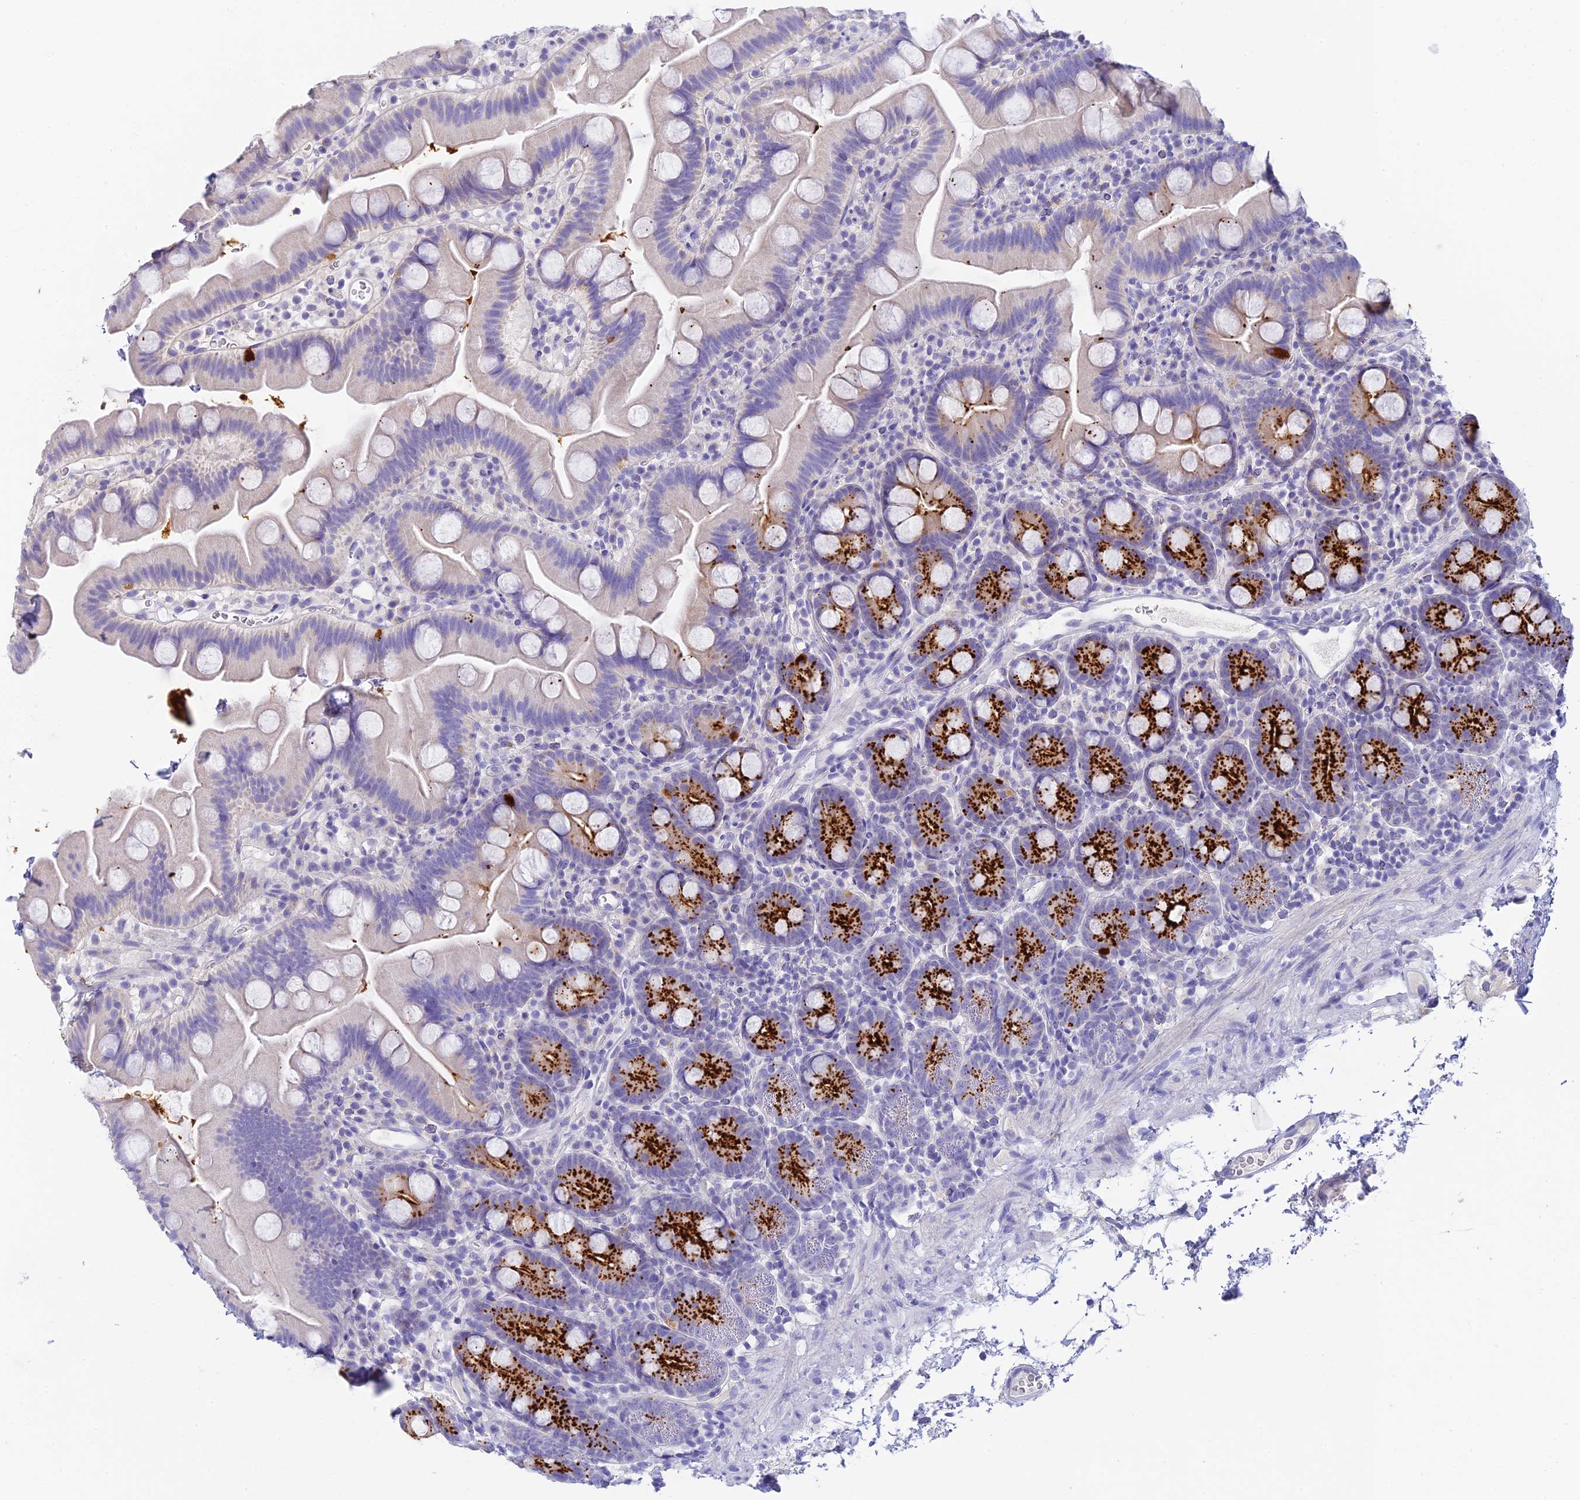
{"staining": {"intensity": "strong", "quantity": "25%-75%", "location": "cytoplasmic/membranous"}, "tissue": "small intestine", "cell_type": "Glandular cells", "image_type": "normal", "snomed": [{"axis": "morphology", "description": "Normal tissue, NOS"}, {"axis": "topography", "description": "Small intestine"}], "caption": "Protein analysis of normal small intestine demonstrates strong cytoplasmic/membranous positivity in about 25%-75% of glandular cells.", "gene": "C12orf29", "patient": {"sex": "female", "age": 68}}